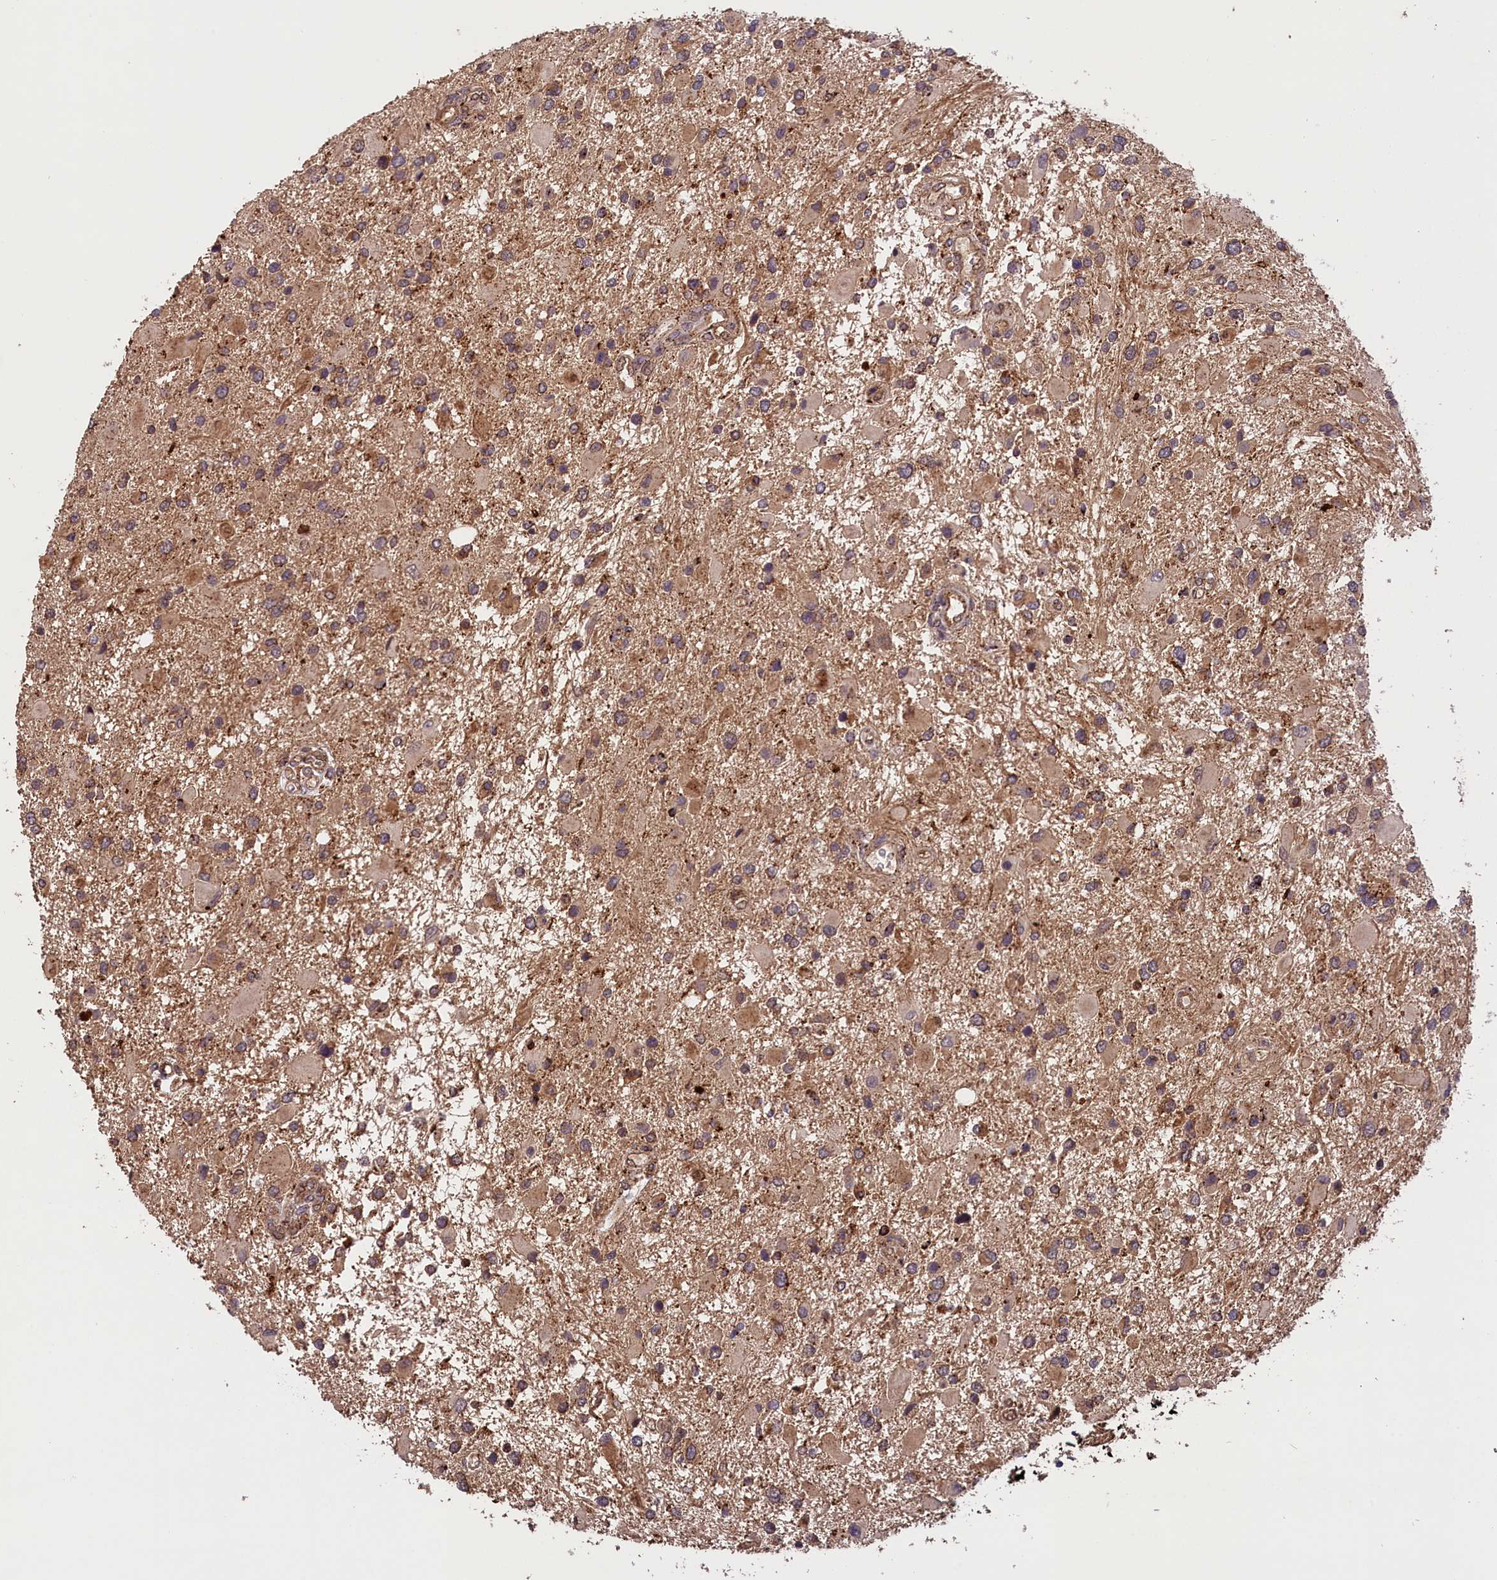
{"staining": {"intensity": "weak", "quantity": "25%-75%", "location": "cytoplasmic/membranous"}, "tissue": "glioma", "cell_type": "Tumor cells", "image_type": "cancer", "snomed": [{"axis": "morphology", "description": "Glioma, malignant, High grade"}, {"axis": "topography", "description": "Brain"}], "caption": "Protein expression by IHC exhibits weak cytoplasmic/membranous expression in about 25%-75% of tumor cells in glioma.", "gene": "IST1", "patient": {"sex": "male", "age": 53}}